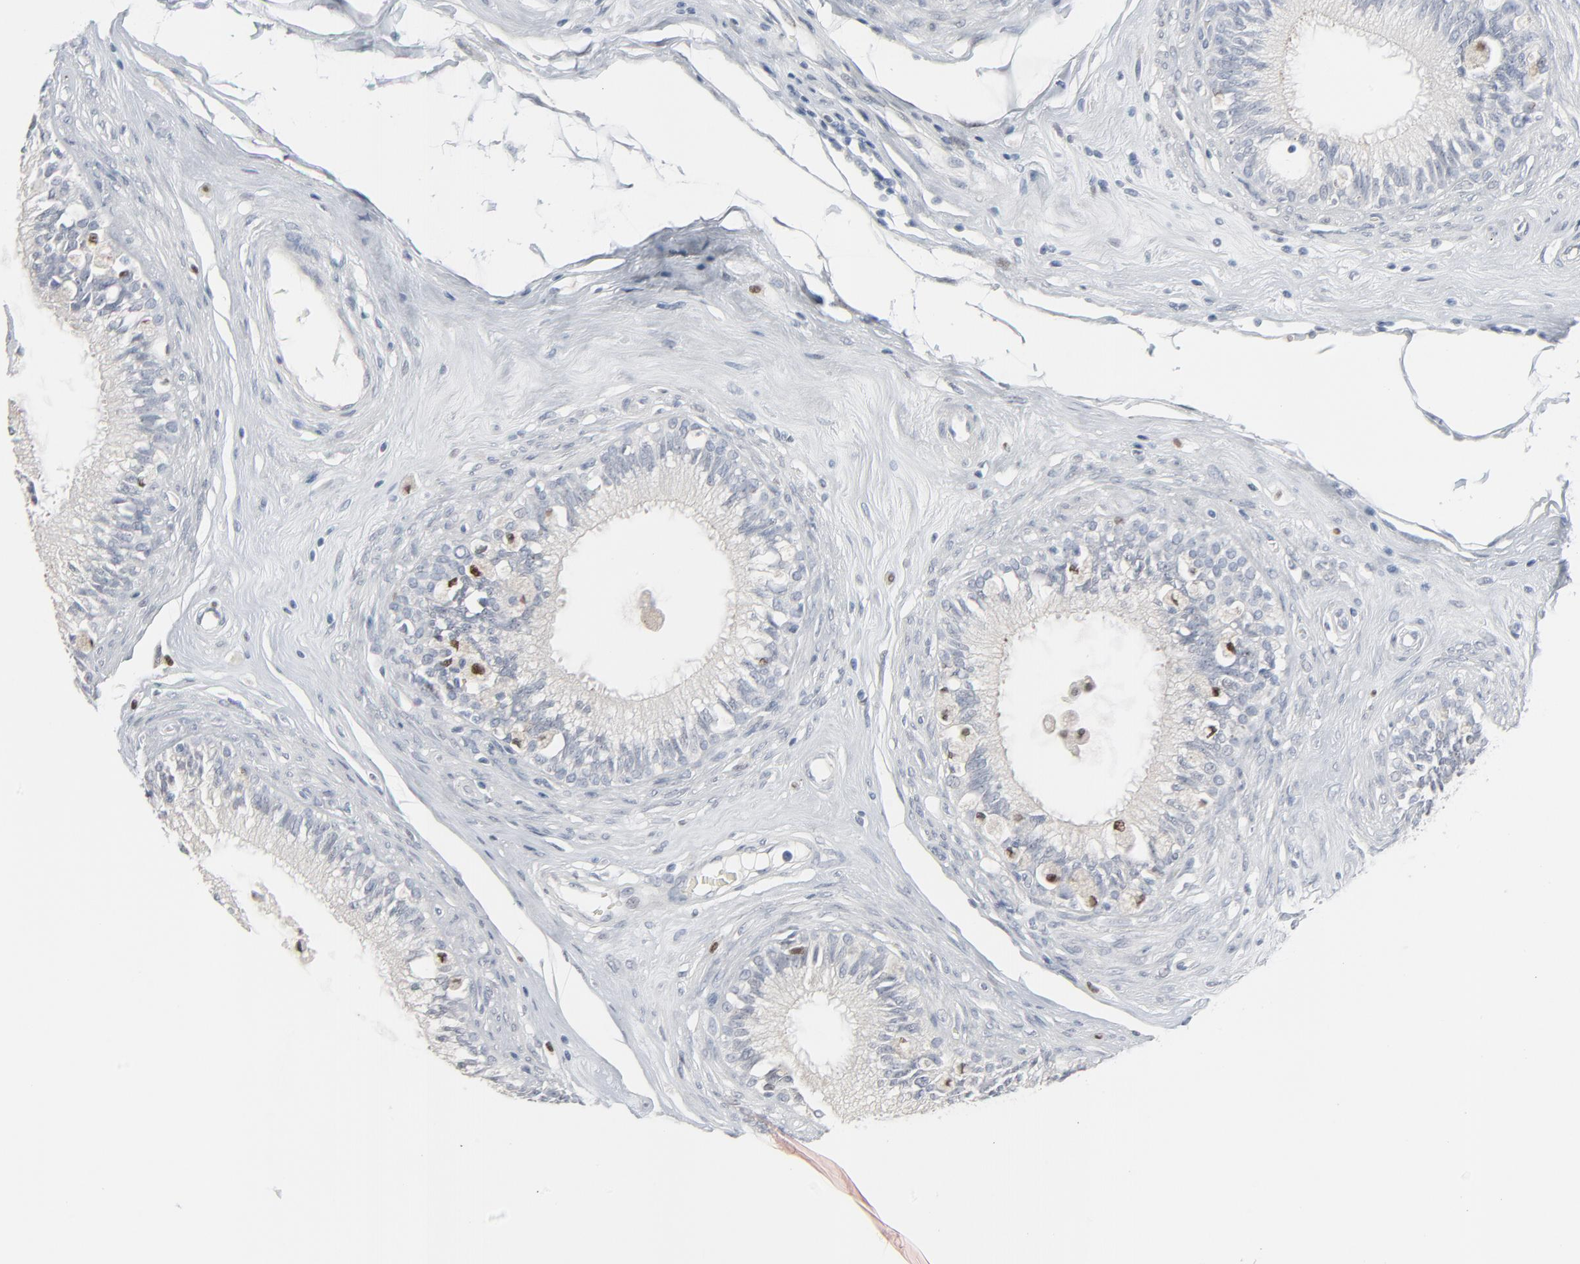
{"staining": {"intensity": "moderate", "quantity": "<25%", "location": "none"}, "tissue": "epididymis", "cell_type": "Glandular cells", "image_type": "normal", "snomed": [{"axis": "morphology", "description": "Normal tissue, NOS"}, {"axis": "topography", "description": "Epididymis"}], "caption": "IHC (DAB (3,3'-diaminobenzidine)) staining of benign human epididymis exhibits moderate None protein positivity in approximately <25% of glandular cells.", "gene": "MITF", "patient": {"sex": "male", "age": 26}}